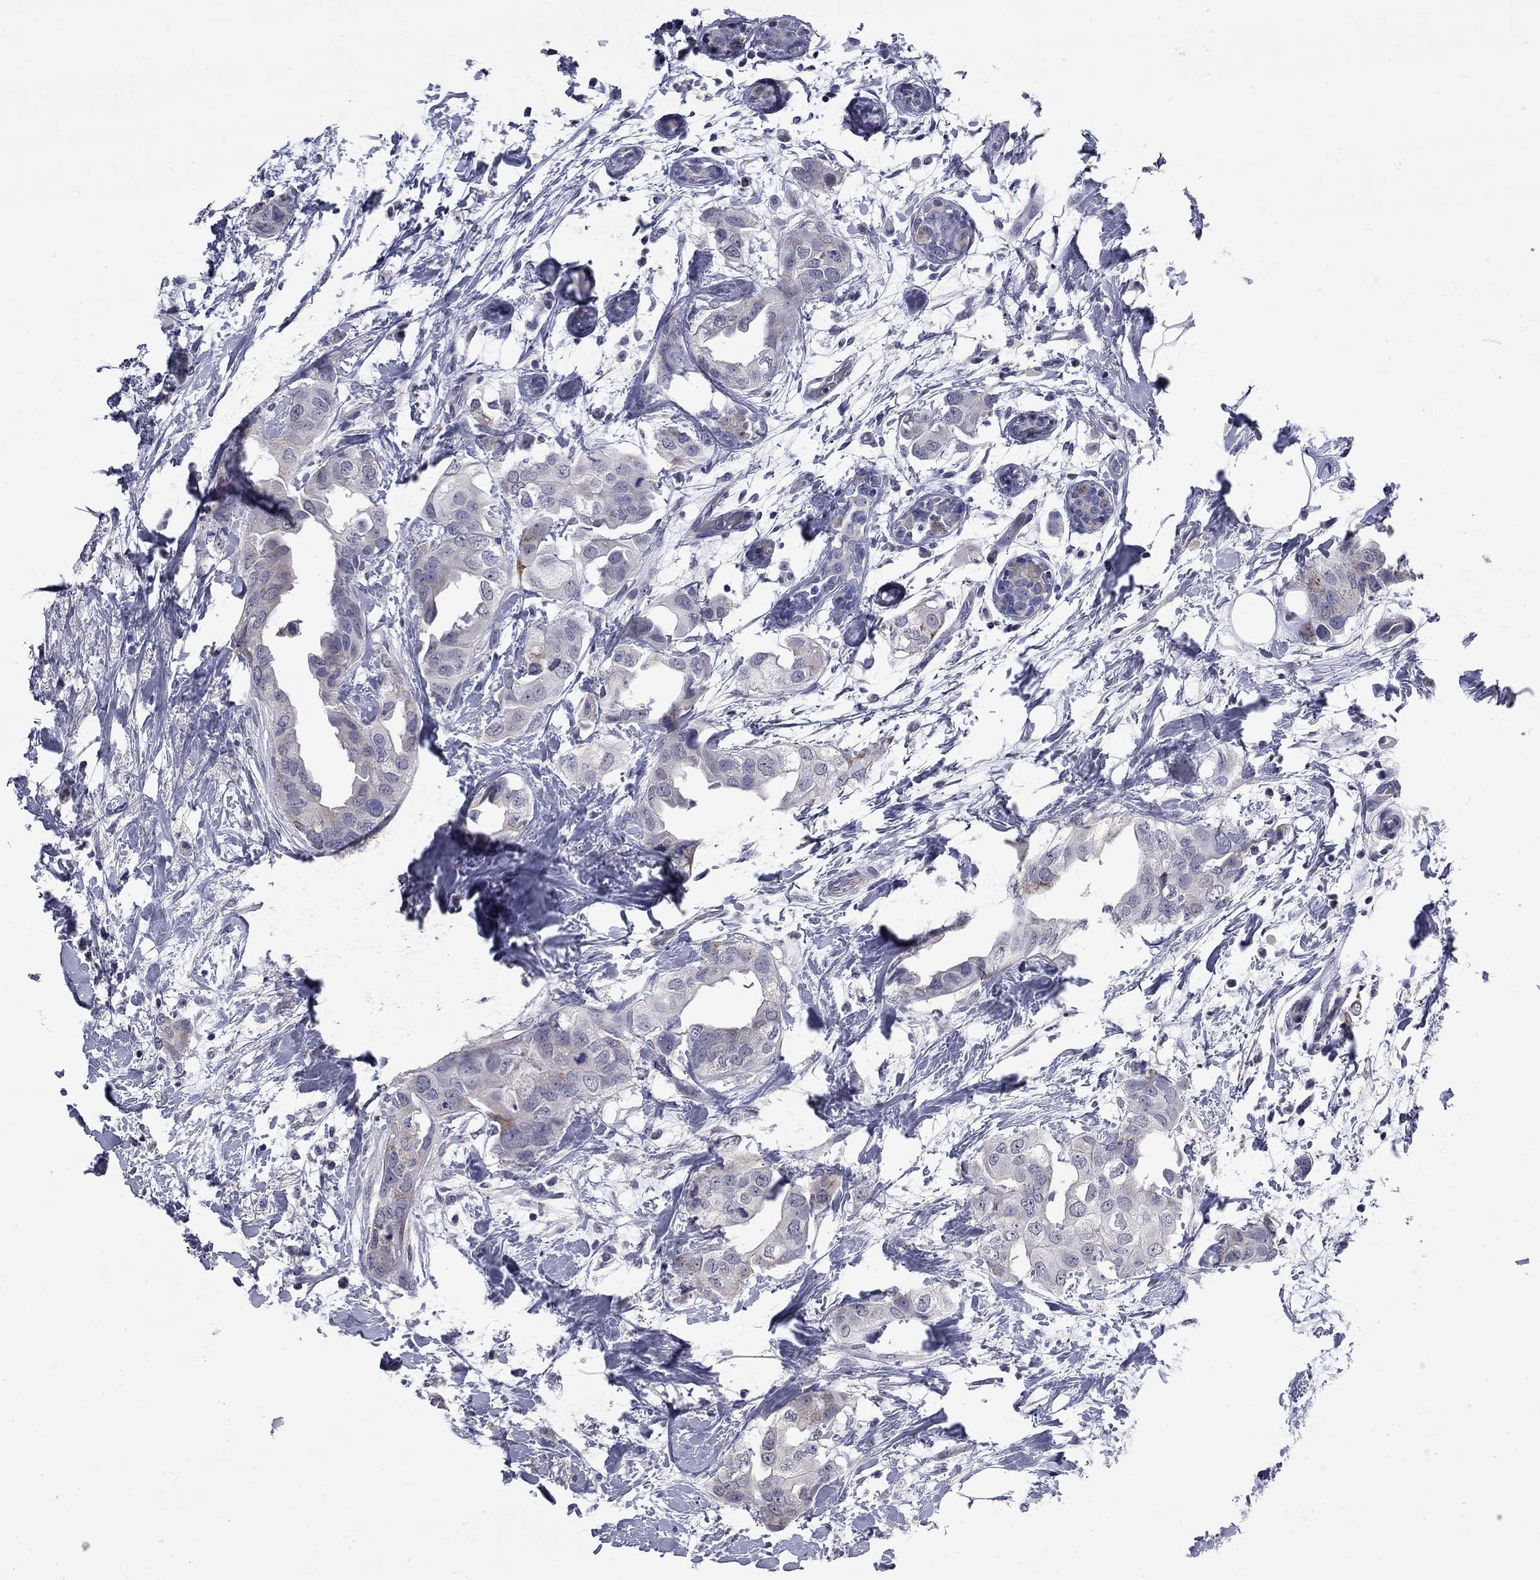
{"staining": {"intensity": "moderate", "quantity": "<25%", "location": "cytoplasmic/membranous"}, "tissue": "breast cancer", "cell_type": "Tumor cells", "image_type": "cancer", "snomed": [{"axis": "morphology", "description": "Normal tissue, NOS"}, {"axis": "morphology", "description": "Duct carcinoma"}, {"axis": "topography", "description": "Breast"}], "caption": "Protein staining of breast infiltrating ductal carcinoma tissue shows moderate cytoplasmic/membranous expression in approximately <25% of tumor cells.", "gene": "HTR4", "patient": {"sex": "female", "age": 40}}